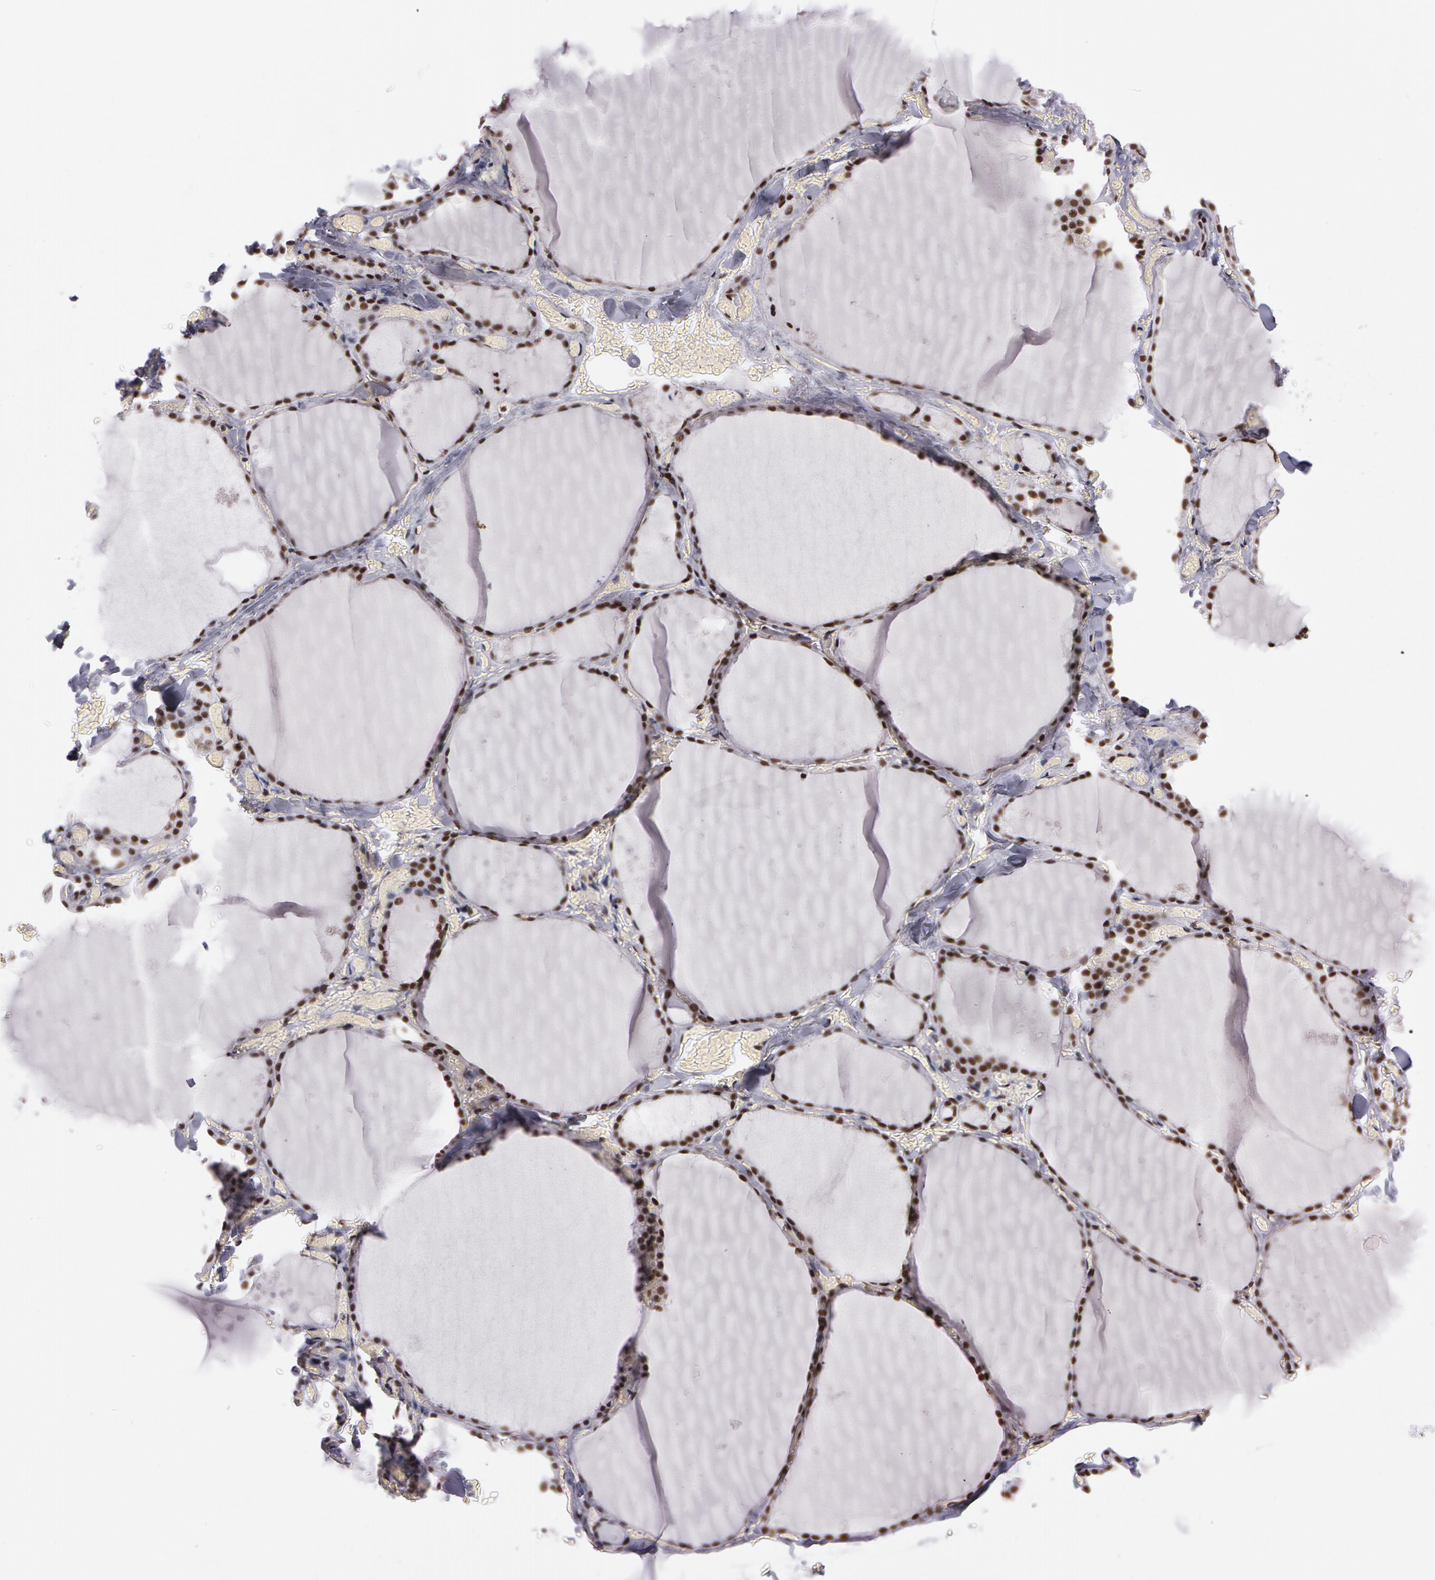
{"staining": {"intensity": "strong", "quantity": ">75%", "location": "nuclear"}, "tissue": "thyroid gland", "cell_type": "Glandular cells", "image_type": "normal", "snomed": [{"axis": "morphology", "description": "Normal tissue, NOS"}, {"axis": "topography", "description": "Thyroid gland"}], "caption": "The histopathology image displays a brown stain indicating the presence of a protein in the nuclear of glandular cells in thyroid gland. The staining was performed using DAB (3,3'-diaminobenzidine), with brown indicating positive protein expression. Nuclei are stained blue with hematoxylin.", "gene": "PNN", "patient": {"sex": "male", "age": 34}}